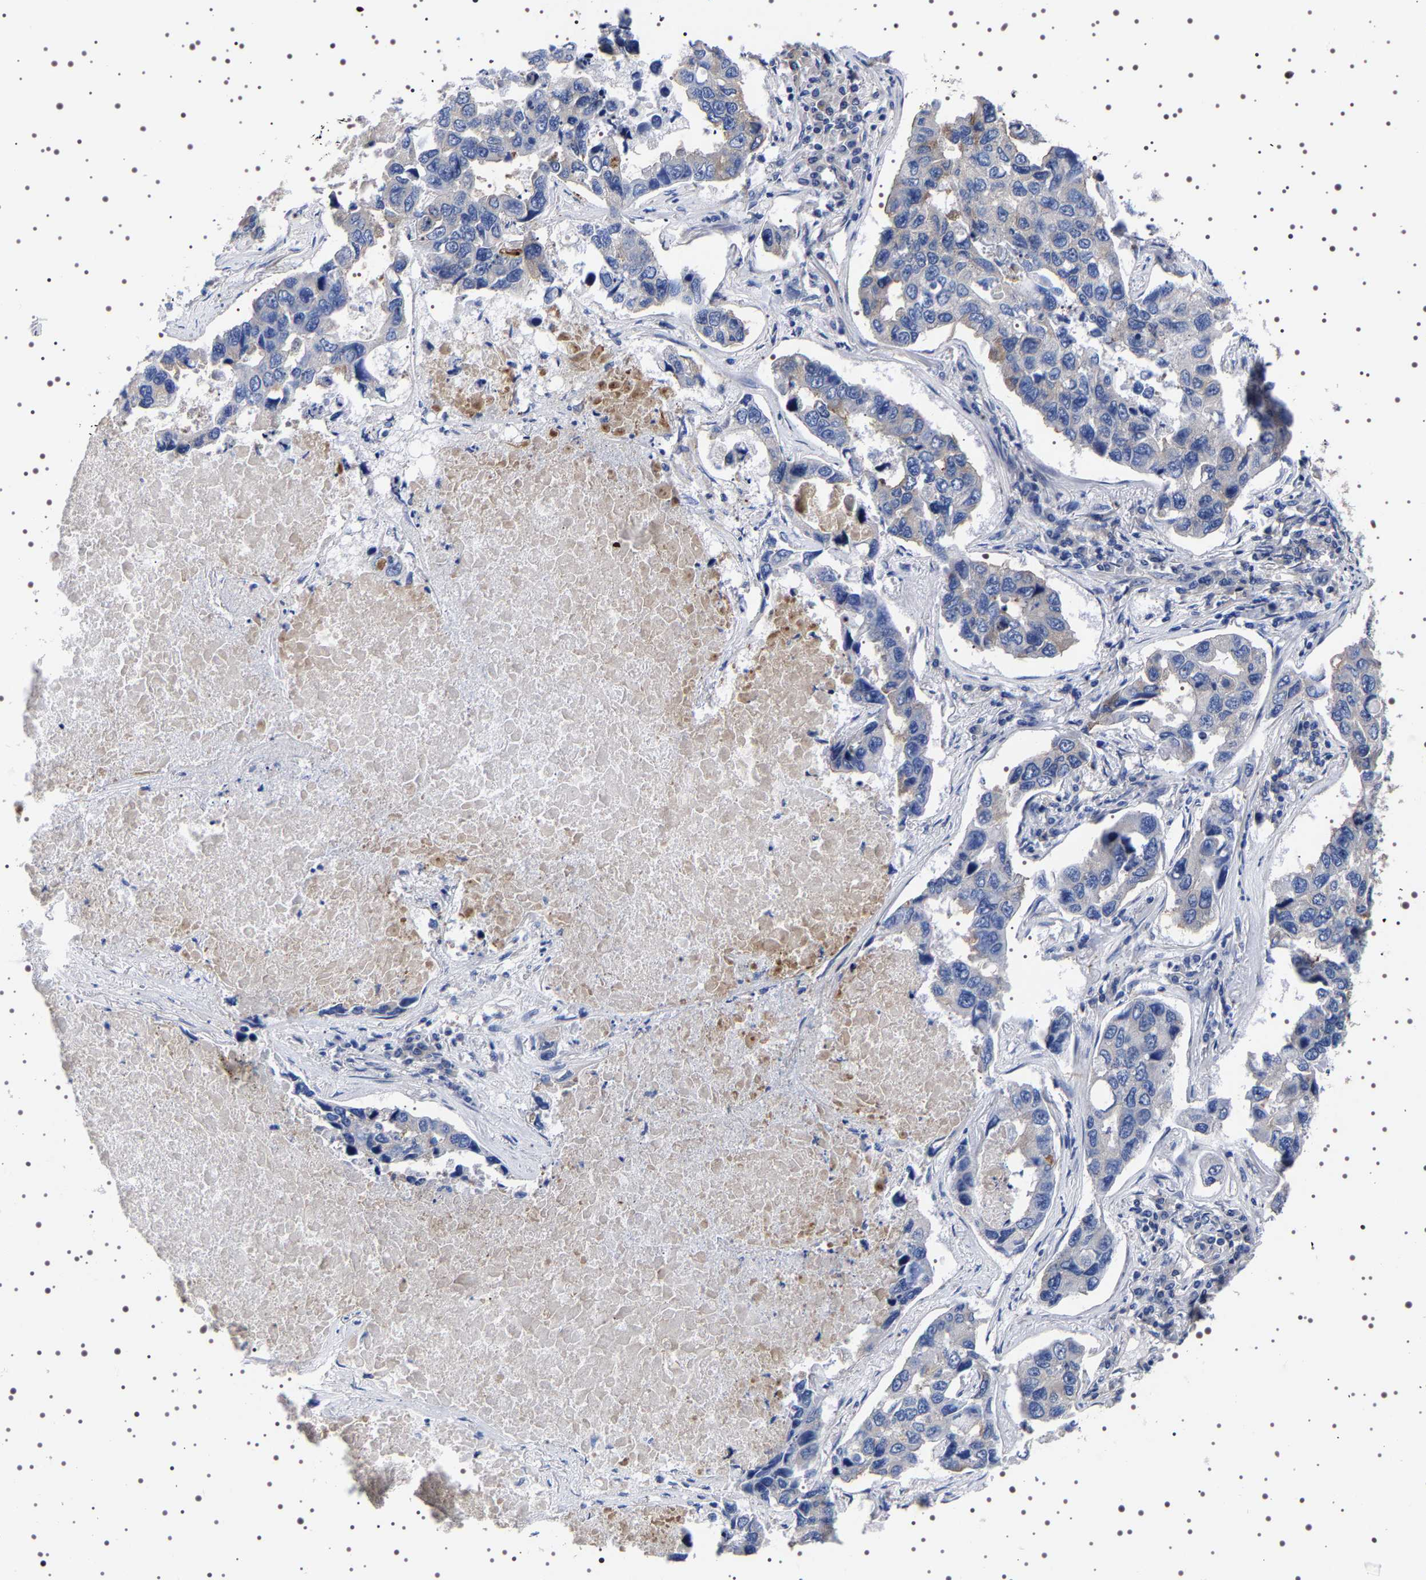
{"staining": {"intensity": "negative", "quantity": "none", "location": "none"}, "tissue": "lung cancer", "cell_type": "Tumor cells", "image_type": "cancer", "snomed": [{"axis": "morphology", "description": "Adenocarcinoma, NOS"}, {"axis": "topography", "description": "Lung"}], "caption": "DAB (3,3'-diaminobenzidine) immunohistochemical staining of lung cancer shows no significant staining in tumor cells.", "gene": "DARS1", "patient": {"sex": "male", "age": 64}}